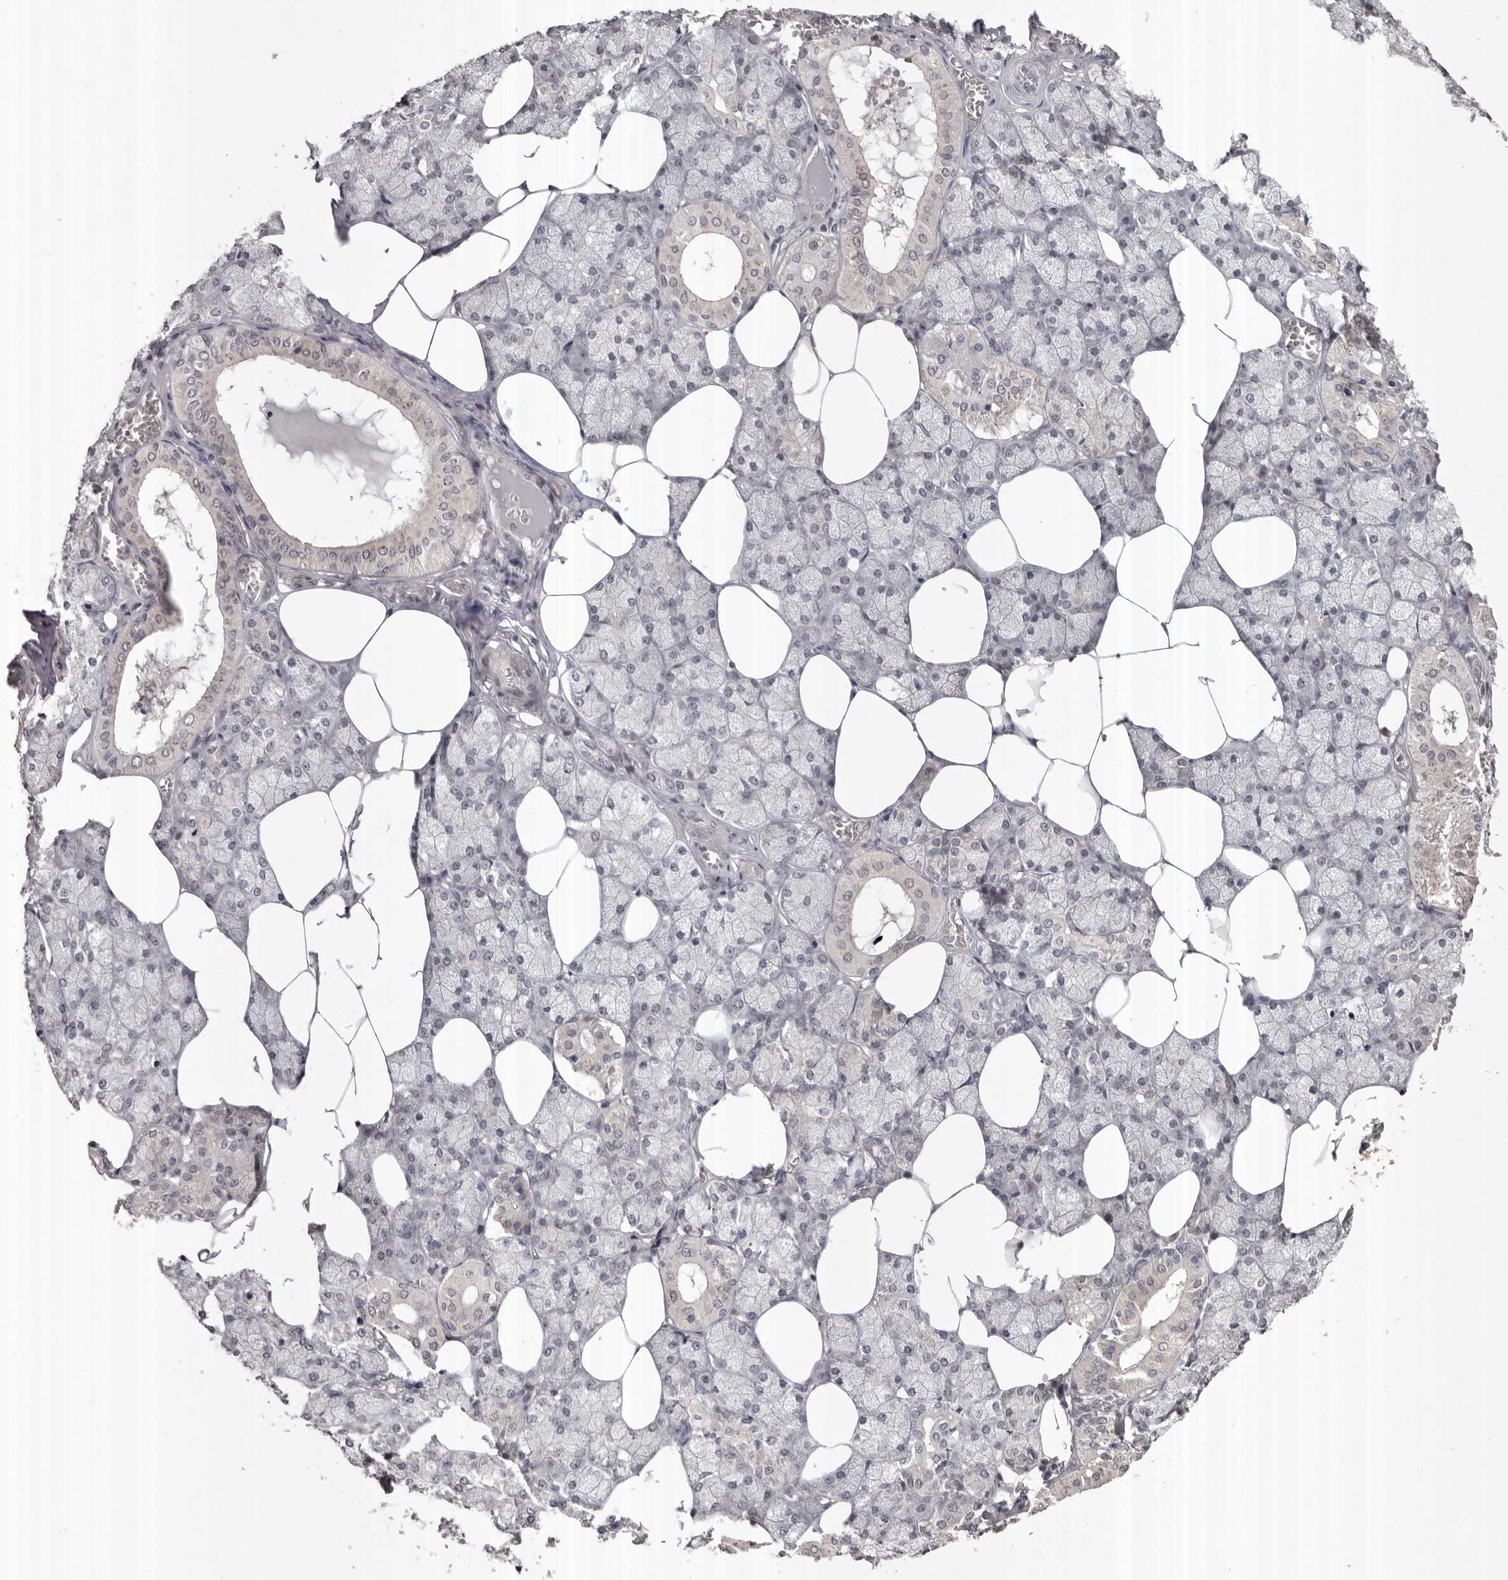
{"staining": {"intensity": "moderate", "quantity": "25%-75%", "location": "cytoplasmic/membranous,nuclear"}, "tissue": "salivary gland", "cell_type": "Glandular cells", "image_type": "normal", "snomed": [{"axis": "morphology", "description": "Normal tissue, NOS"}, {"axis": "topography", "description": "Salivary gland"}], "caption": "An immunohistochemistry photomicrograph of unremarkable tissue is shown. Protein staining in brown shows moderate cytoplasmic/membranous,nuclear positivity in salivary gland within glandular cells.", "gene": "ABL1", "patient": {"sex": "male", "age": 62}}